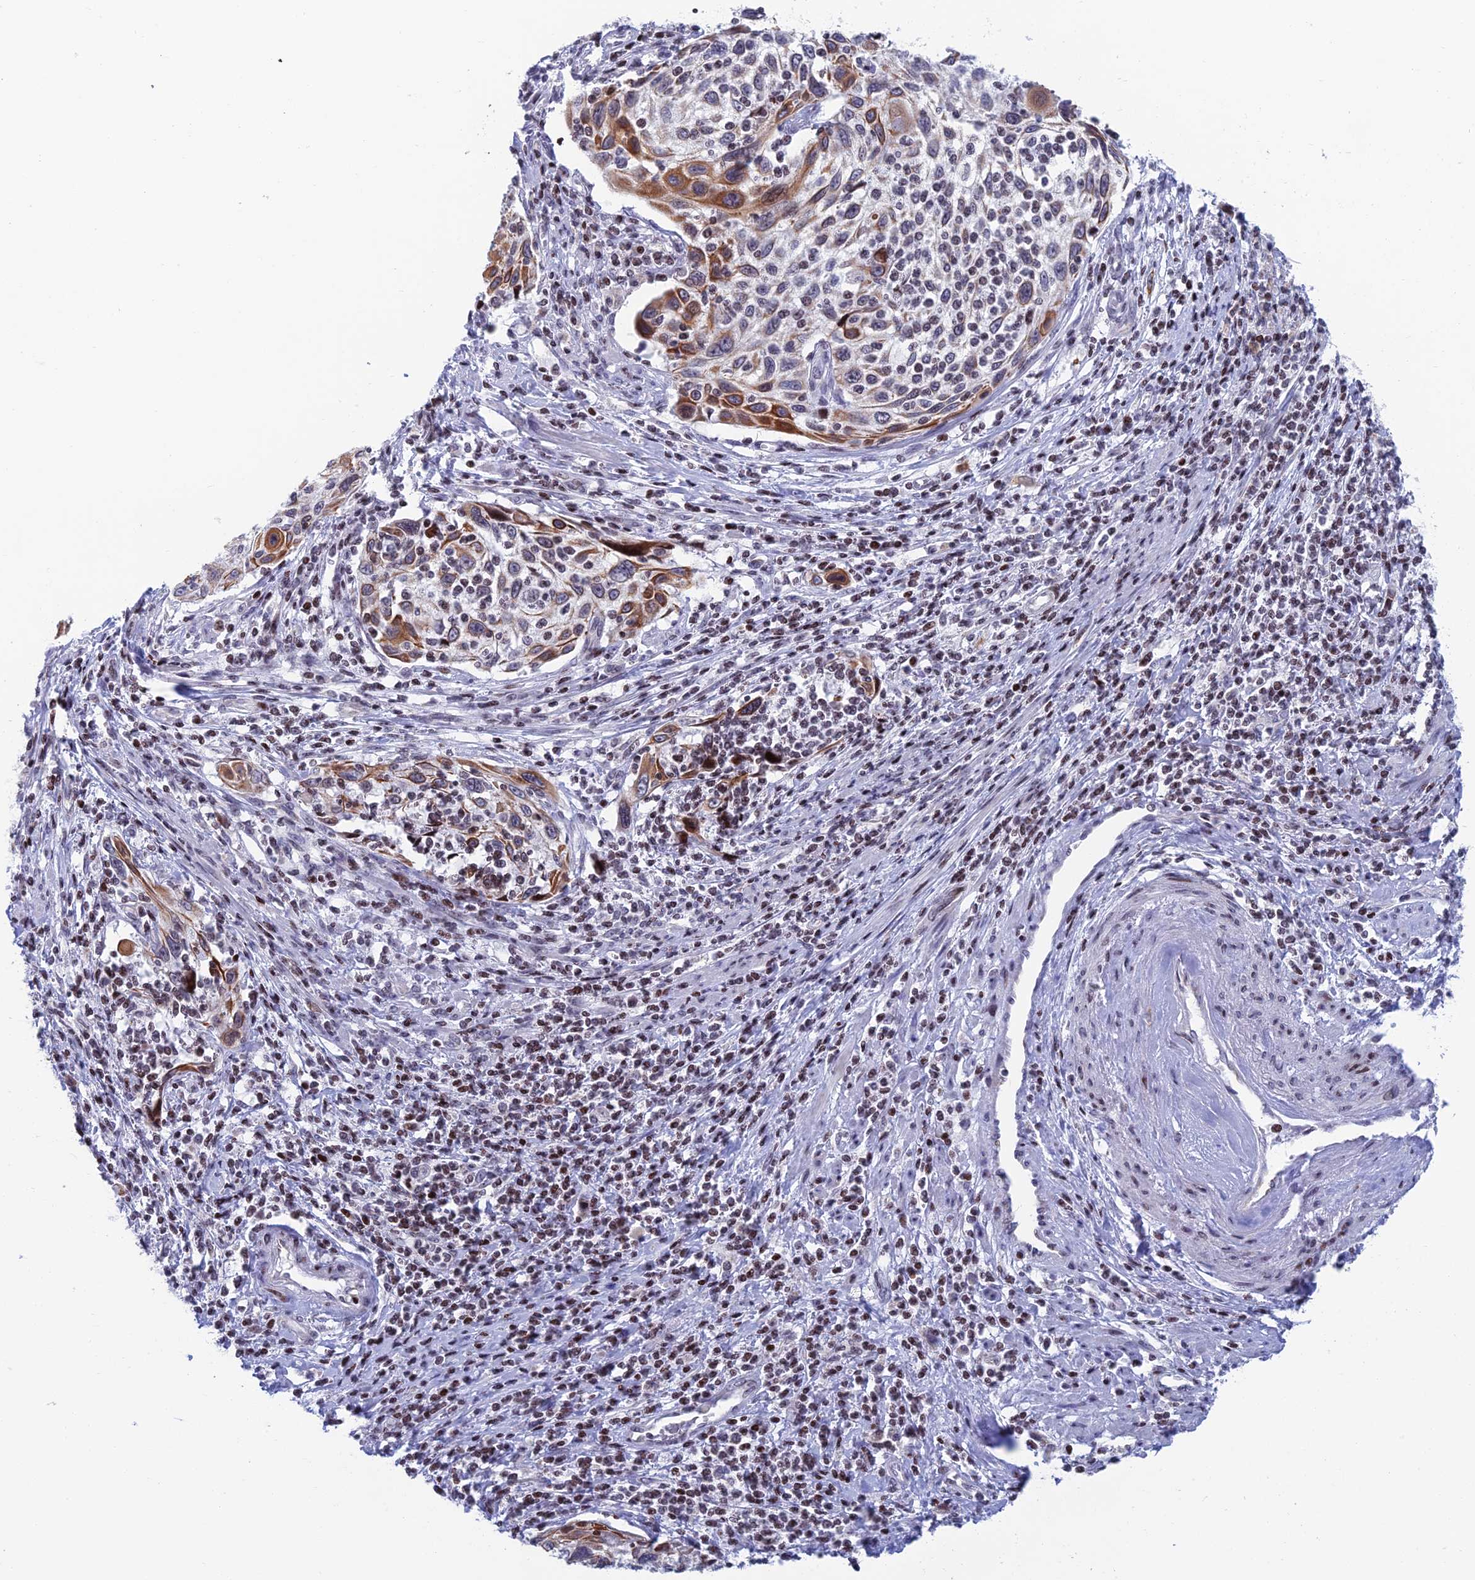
{"staining": {"intensity": "moderate", "quantity": "<25%", "location": "cytoplasmic/membranous"}, "tissue": "cervical cancer", "cell_type": "Tumor cells", "image_type": "cancer", "snomed": [{"axis": "morphology", "description": "Squamous cell carcinoma, NOS"}, {"axis": "topography", "description": "Cervix"}], "caption": "Human cervical squamous cell carcinoma stained for a protein (brown) demonstrates moderate cytoplasmic/membranous positive expression in approximately <25% of tumor cells.", "gene": "AFF3", "patient": {"sex": "female", "age": 70}}